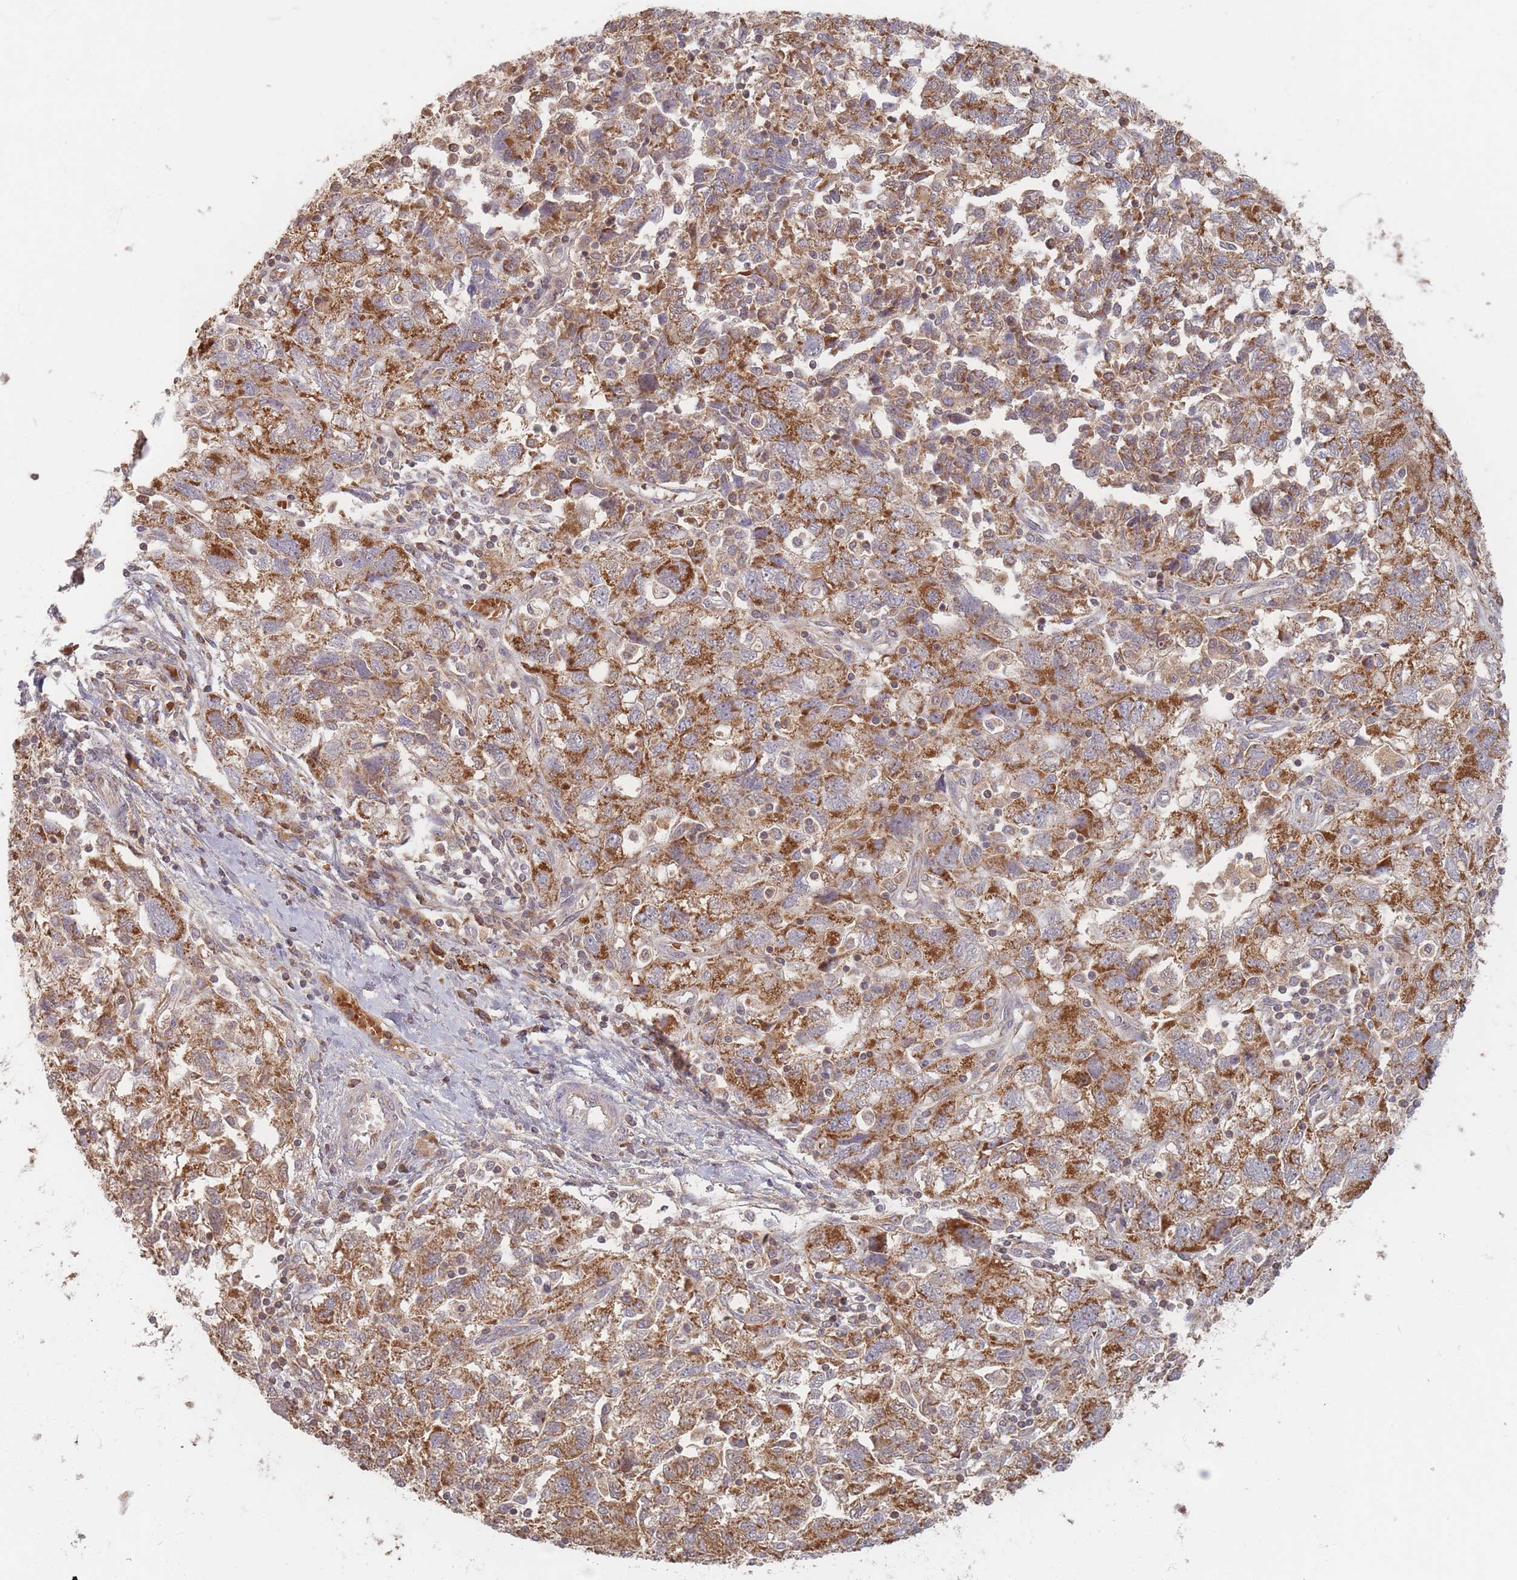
{"staining": {"intensity": "moderate", "quantity": ">75%", "location": "cytoplasmic/membranous"}, "tissue": "ovarian cancer", "cell_type": "Tumor cells", "image_type": "cancer", "snomed": [{"axis": "morphology", "description": "Carcinoma, NOS"}, {"axis": "morphology", "description": "Cystadenocarcinoma, serous, NOS"}, {"axis": "topography", "description": "Ovary"}], "caption": "High-power microscopy captured an immunohistochemistry (IHC) image of ovarian cancer, revealing moderate cytoplasmic/membranous staining in approximately >75% of tumor cells.", "gene": "OR2M4", "patient": {"sex": "female", "age": 69}}